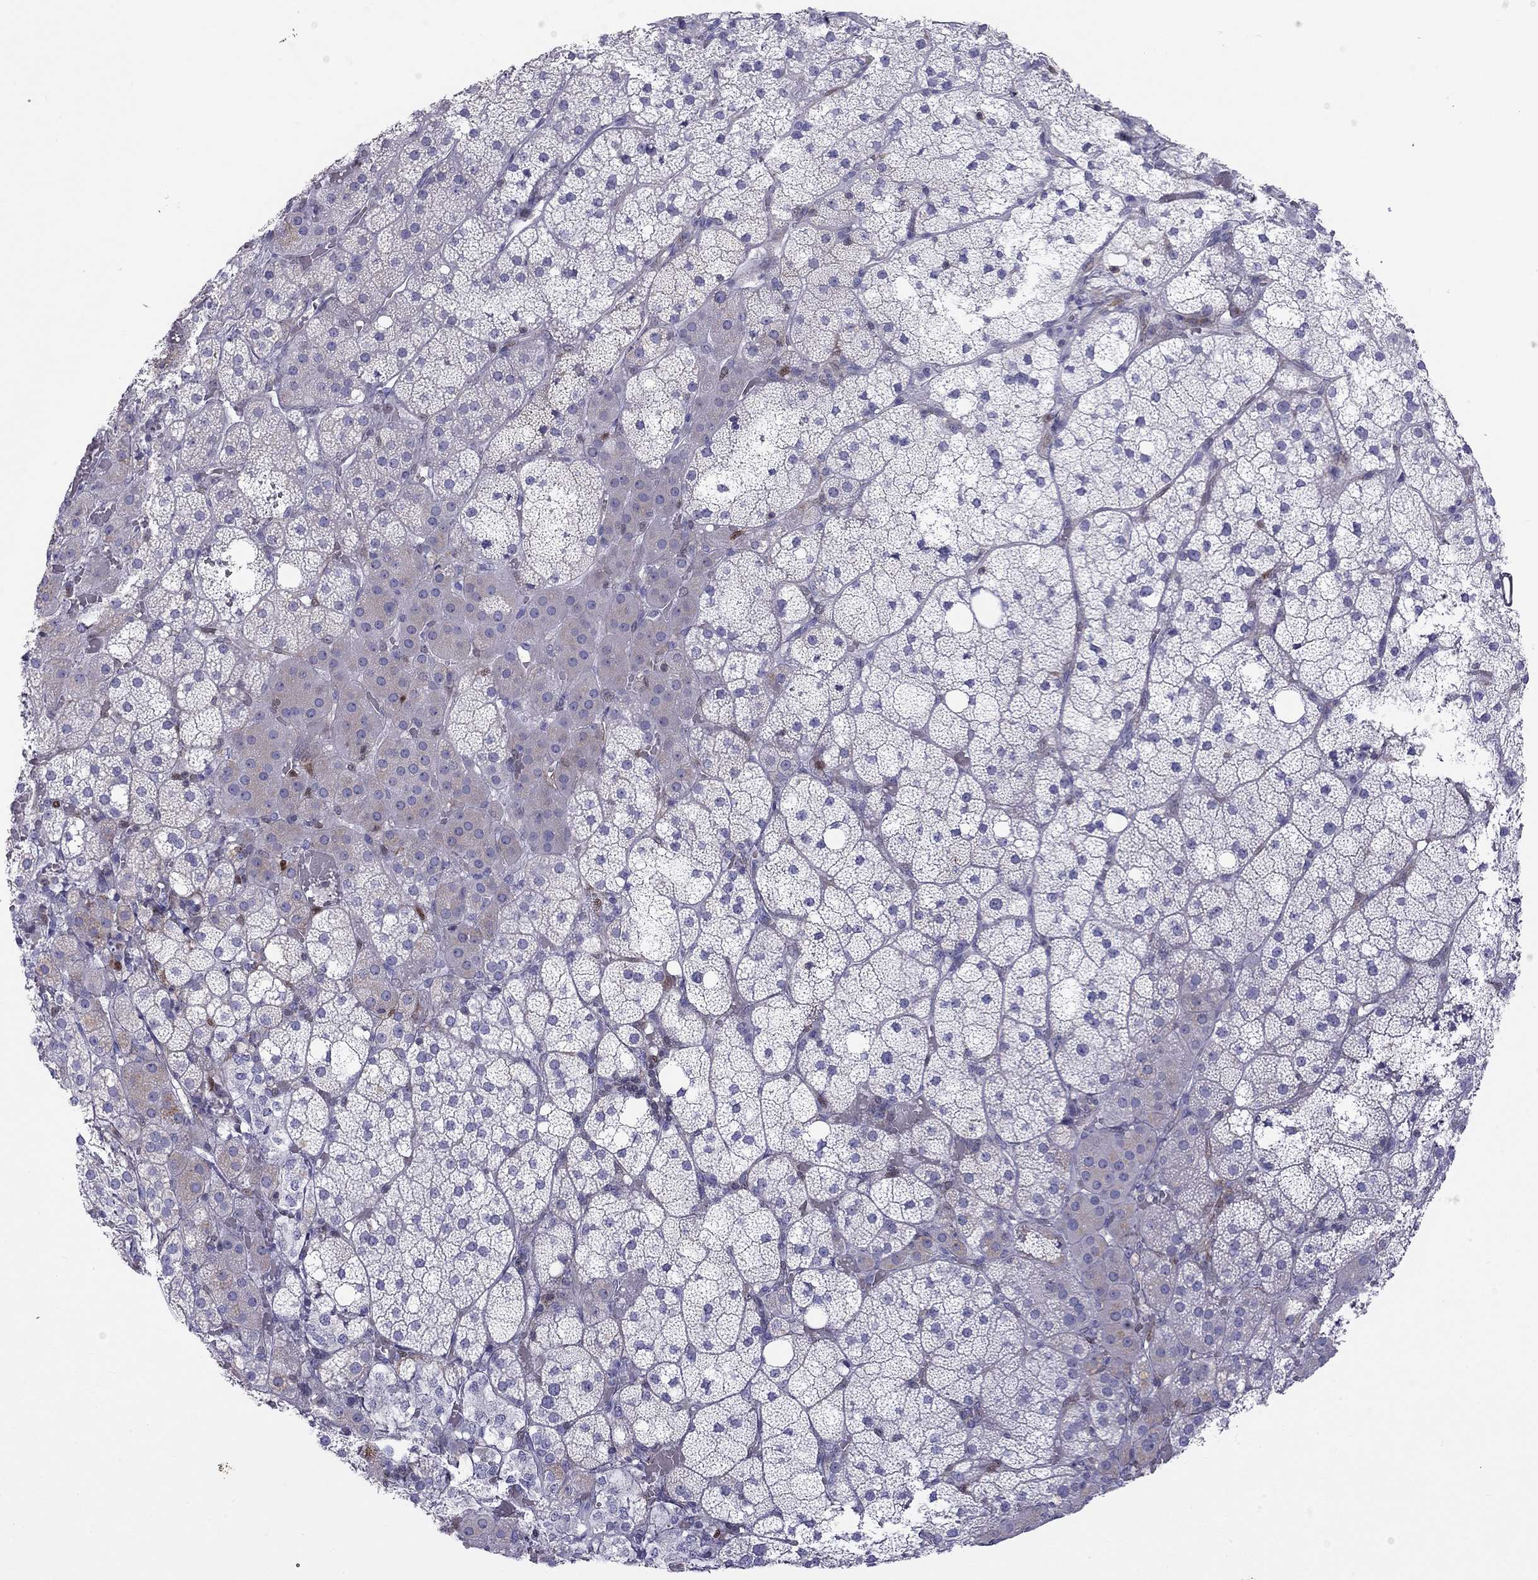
{"staining": {"intensity": "negative", "quantity": "none", "location": "none"}, "tissue": "adrenal gland", "cell_type": "Glandular cells", "image_type": "normal", "snomed": [{"axis": "morphology", "description": "Normal tissue, NOS"}, {"axis": "topography", "description": "Adrenal gland"}], "caption": "Human adrenal gland stained for a protein using IHC reveals no positivity in glandular cells.", "gene": "SH2D2A", "patient": {"sex": "male", "age": 53}}